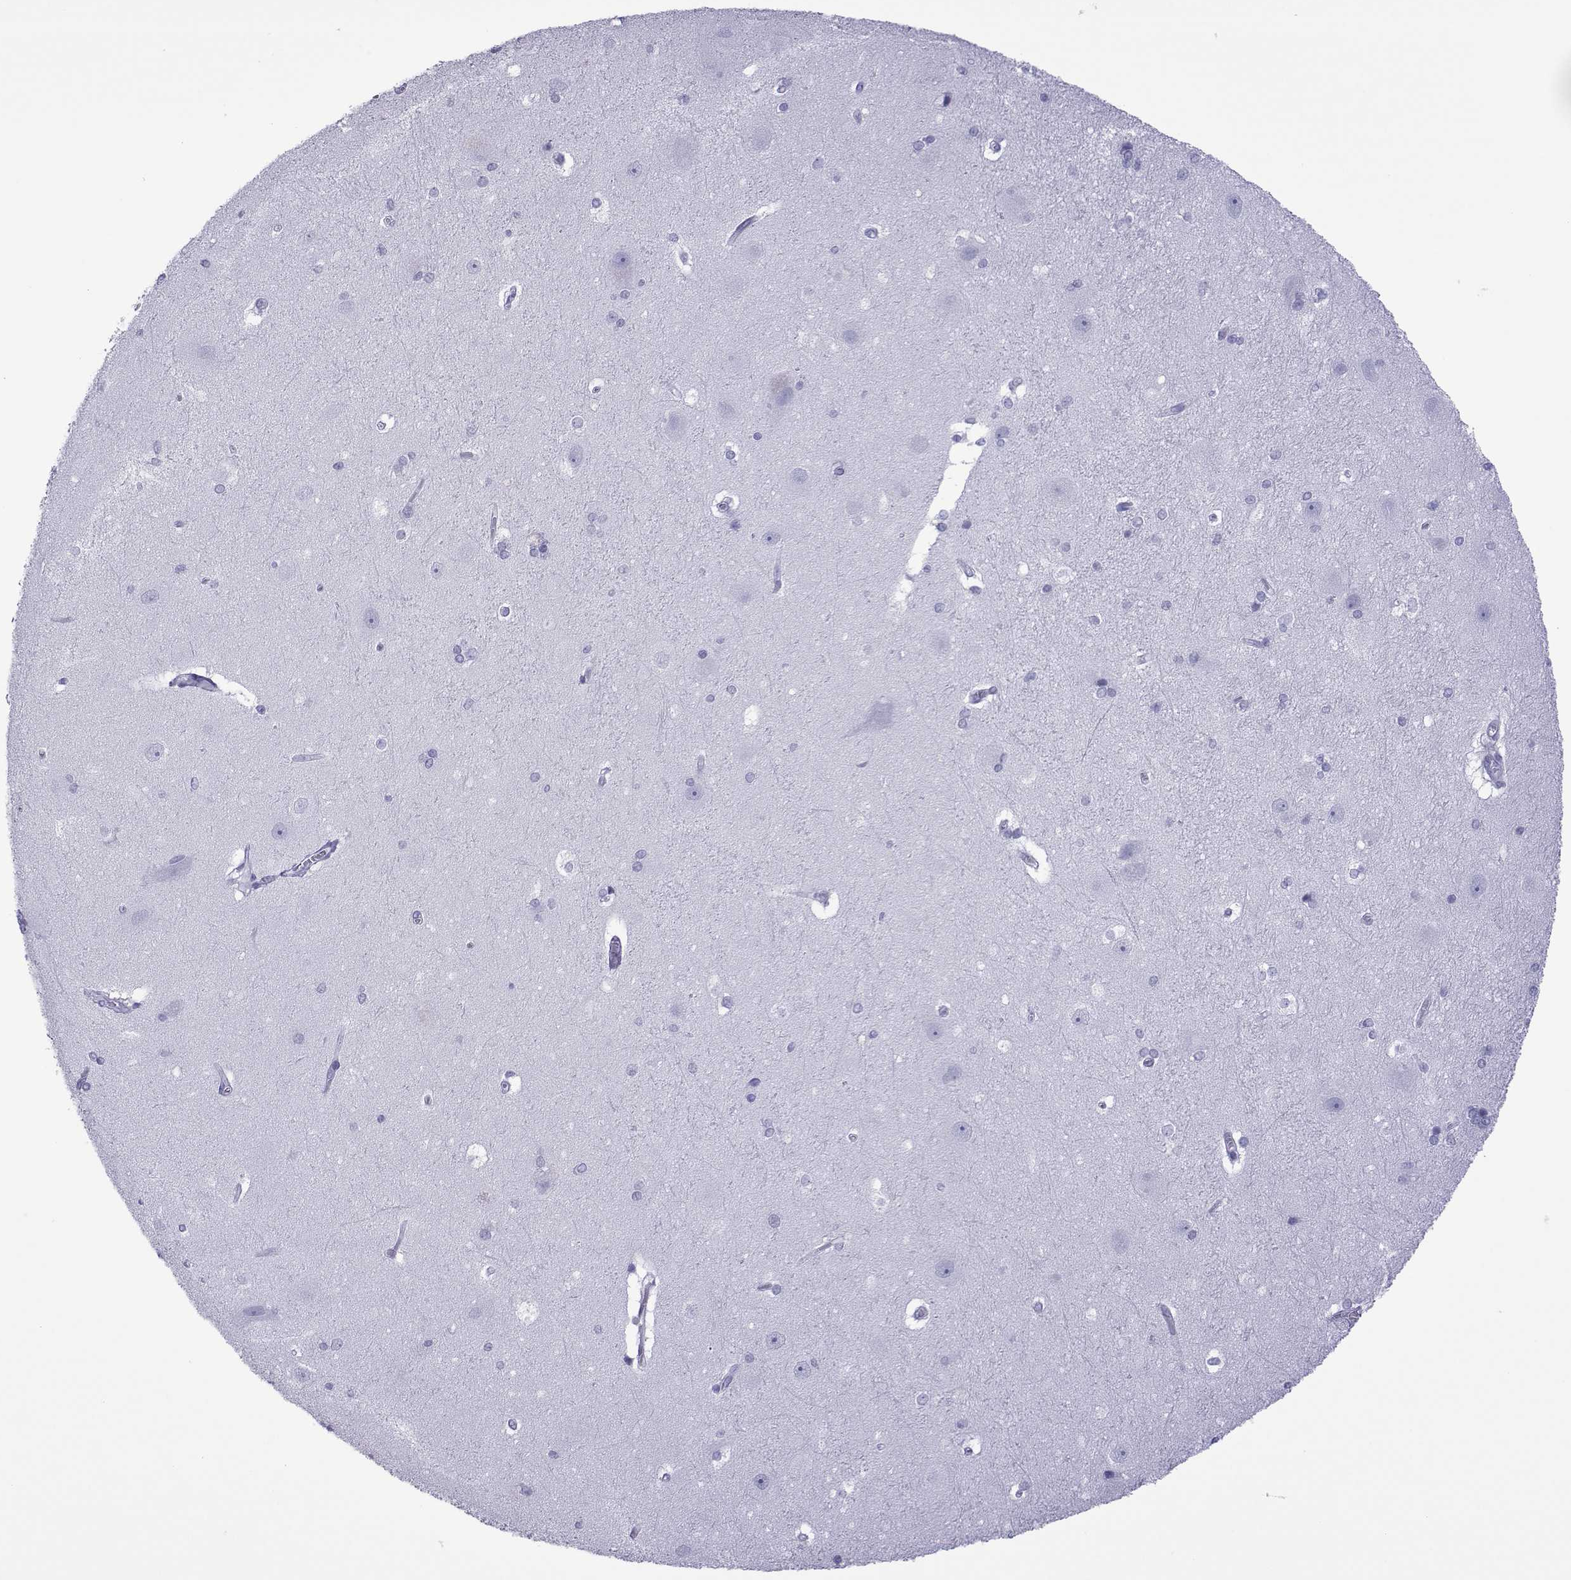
{"staining": {"intensity": "negative", "quantity": "none", "location": "none"}, "tissue": "hippocampus", "cell_type": "Glial cells", "image_type": "normal", "snomed": [{"axis": "morphology", "description": "Normal tissue, NOS"}, {"axis": "topography", "description": "Cerebral cortex"}, {"axis": "topography", "description": "Hippocampus"}], "caption": "The immunohistochemistry (IHC) image has no significant positivity in glial cells of hippocampus.", "gene": "SPANXA1", "patient": {"sex": "female", "age": 19}}